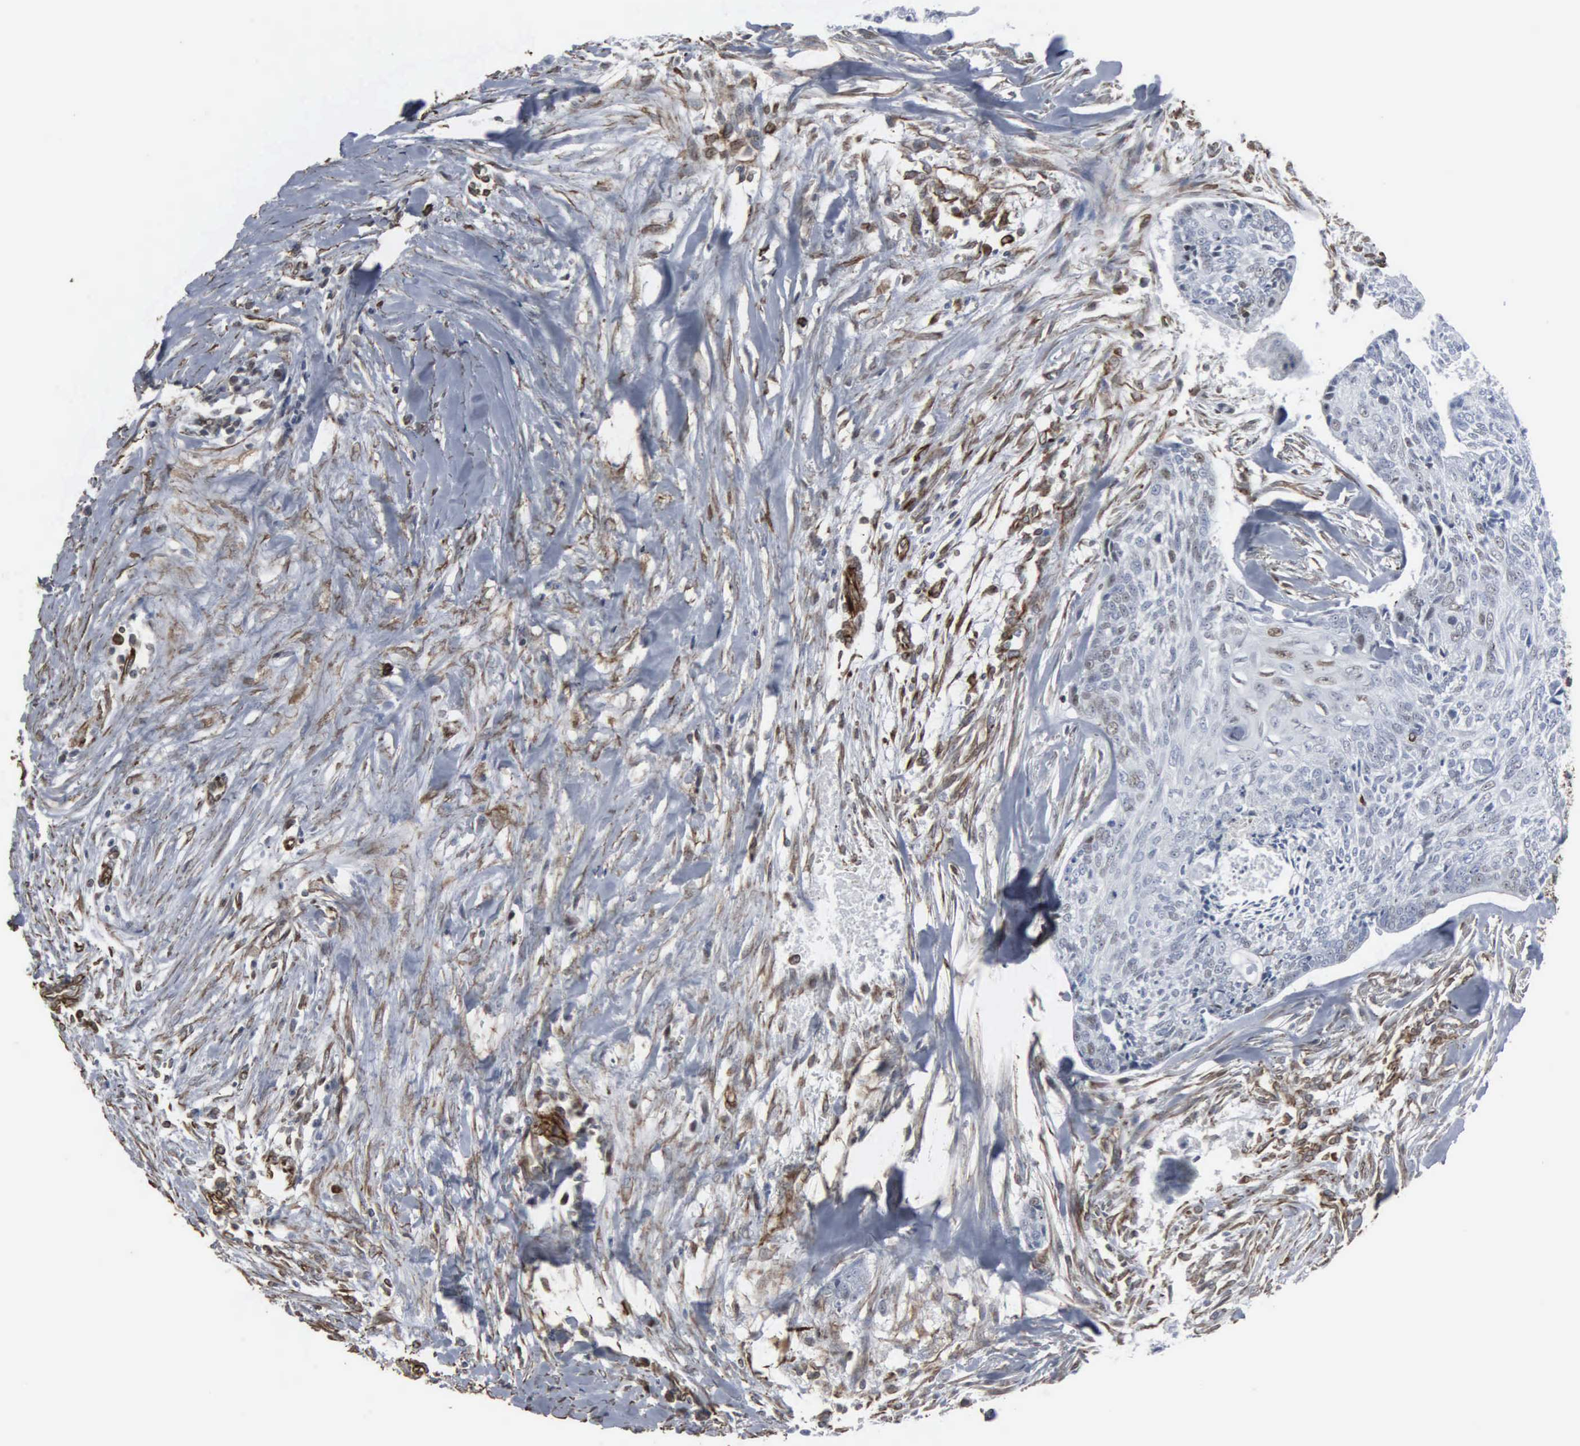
{"staining": {"intensity": "weak", "quantity": "<25%", "location": "nuclear"}, "tissue": "head and neck cancer", "cell_type": "Tumor cells", "image_type": "cancer", "snomed": [{"axis": "morphology", "description": "Squamous cell carcinoma, NOS"}, {"axis": "topography", "description": "Salivary gland"}, {"axis": "topography", "description": "Head-Neck"}], "caption": "Tumor cells show no significant protein positivity in head and neck cancer (squamous cell carcinoma).", "gene": "CCNE1", "patient": {"sex": "male", "age": 70}}